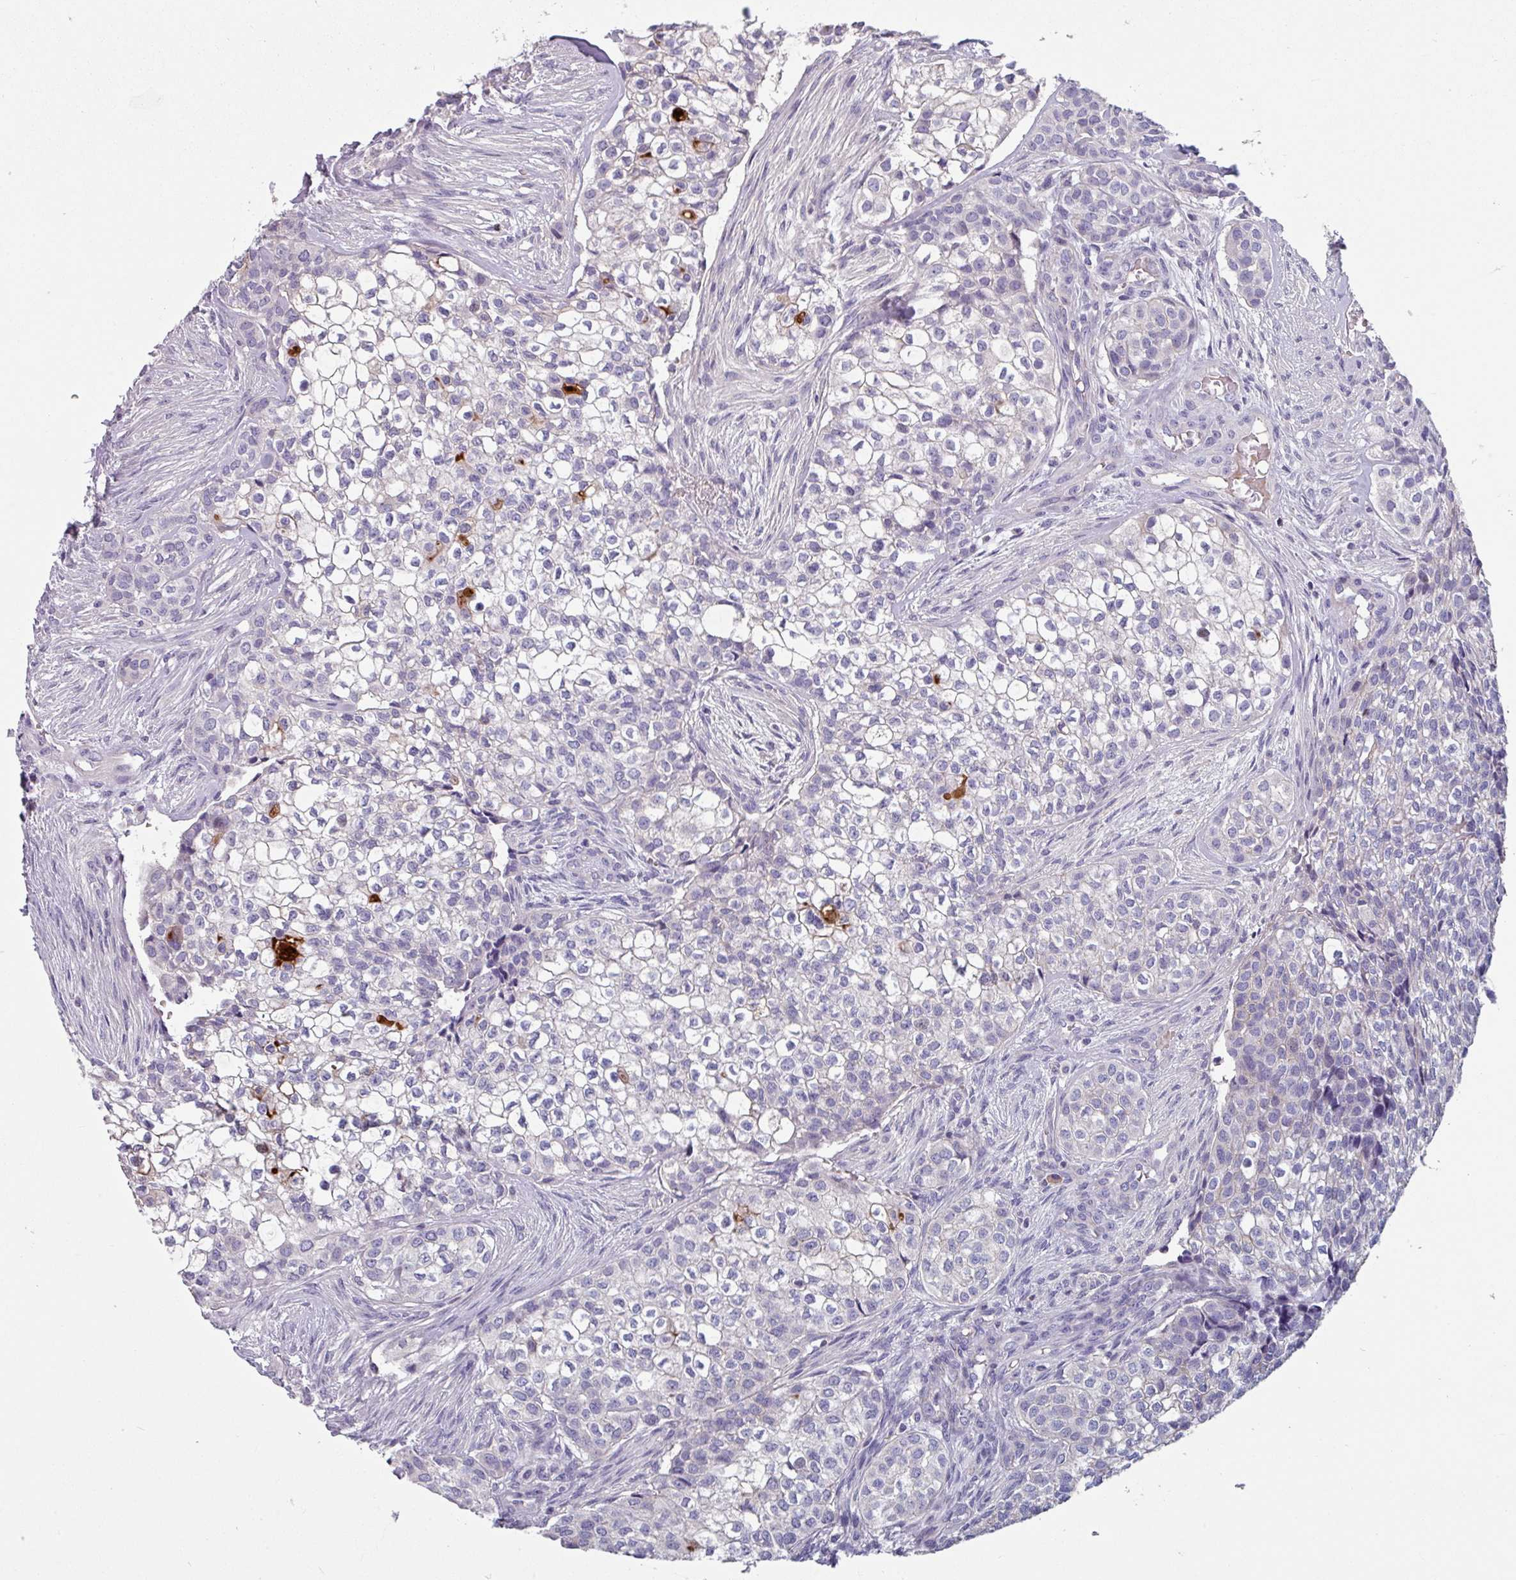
{"staining": {"intensity": "negative", "quantity": "none", "location": "none"}, "tissue": "head and neck cancer", "cell_type": "Tumor cells", "image_type": "cancer", "snomed": [{"axis": "morphology", "description": "Adenocarcinoma, NOS"}, {"axis": "topography", "description": "Head-Neck"}], "caption": "Head and neck adenocarcinoma was stained to show a protein in brown. There is no significant expression in tumor cells.", "gene": "TMEM132A", "patient": {"sex": "male", "age": 81}}